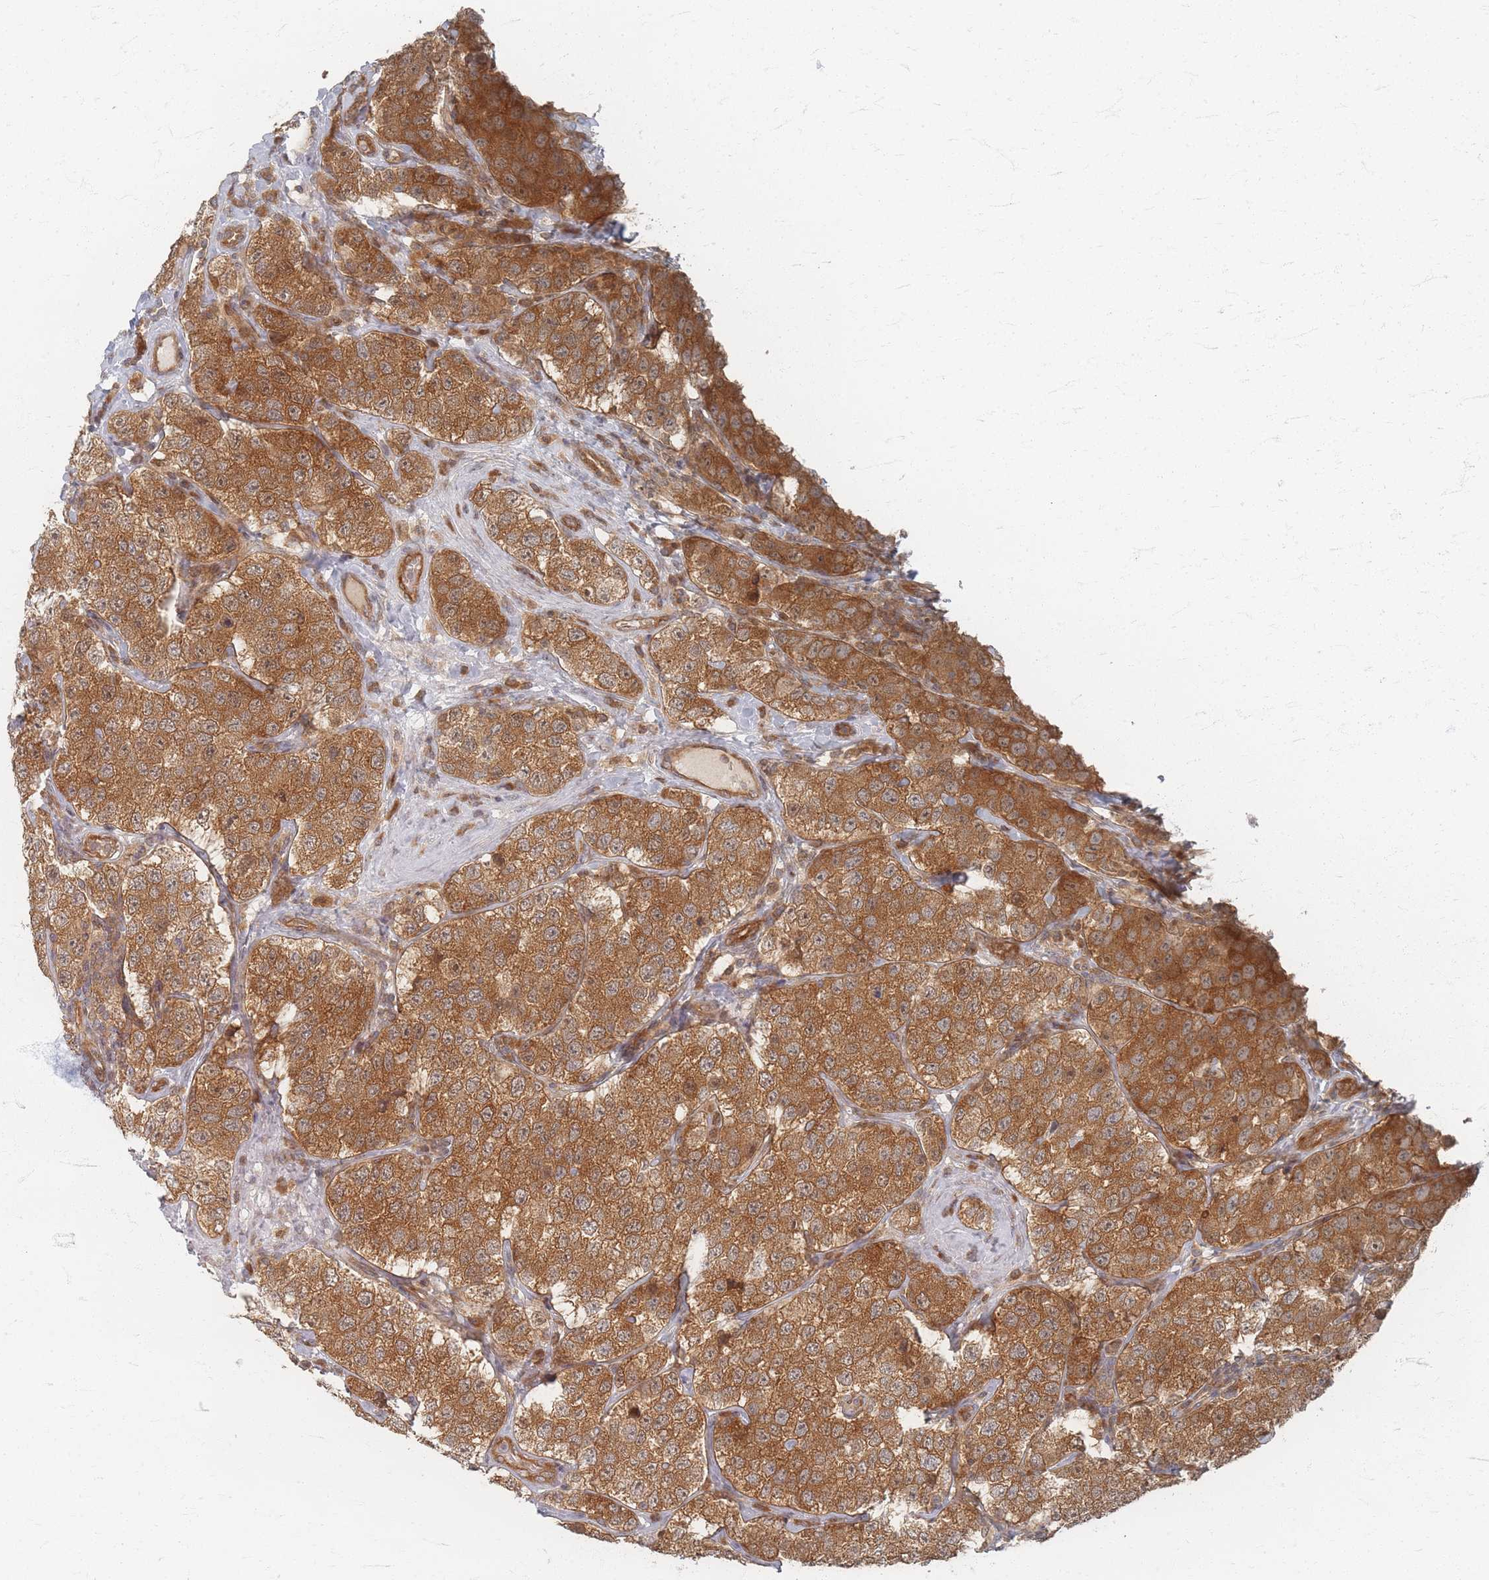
{"staining": {"intensity": "strong", "quantity": ">75%", "location": "cytoplasmic/membranous"}, "tissue": "testis cancer", "cell_type": "Tumor cells", "image_type": "cancer", "snomed": [{"axis": "morphology", "description": "Seminoma, NOS"}, {"axis": "topography", "description": "Testis"}], "caption": "Strong cytoplasmic/membranous protein staining is seen in about >75% of tumor cells in seminoma (testis).", "gene": "PSMD9", "patient": {"sex": "male", "age": 34}}